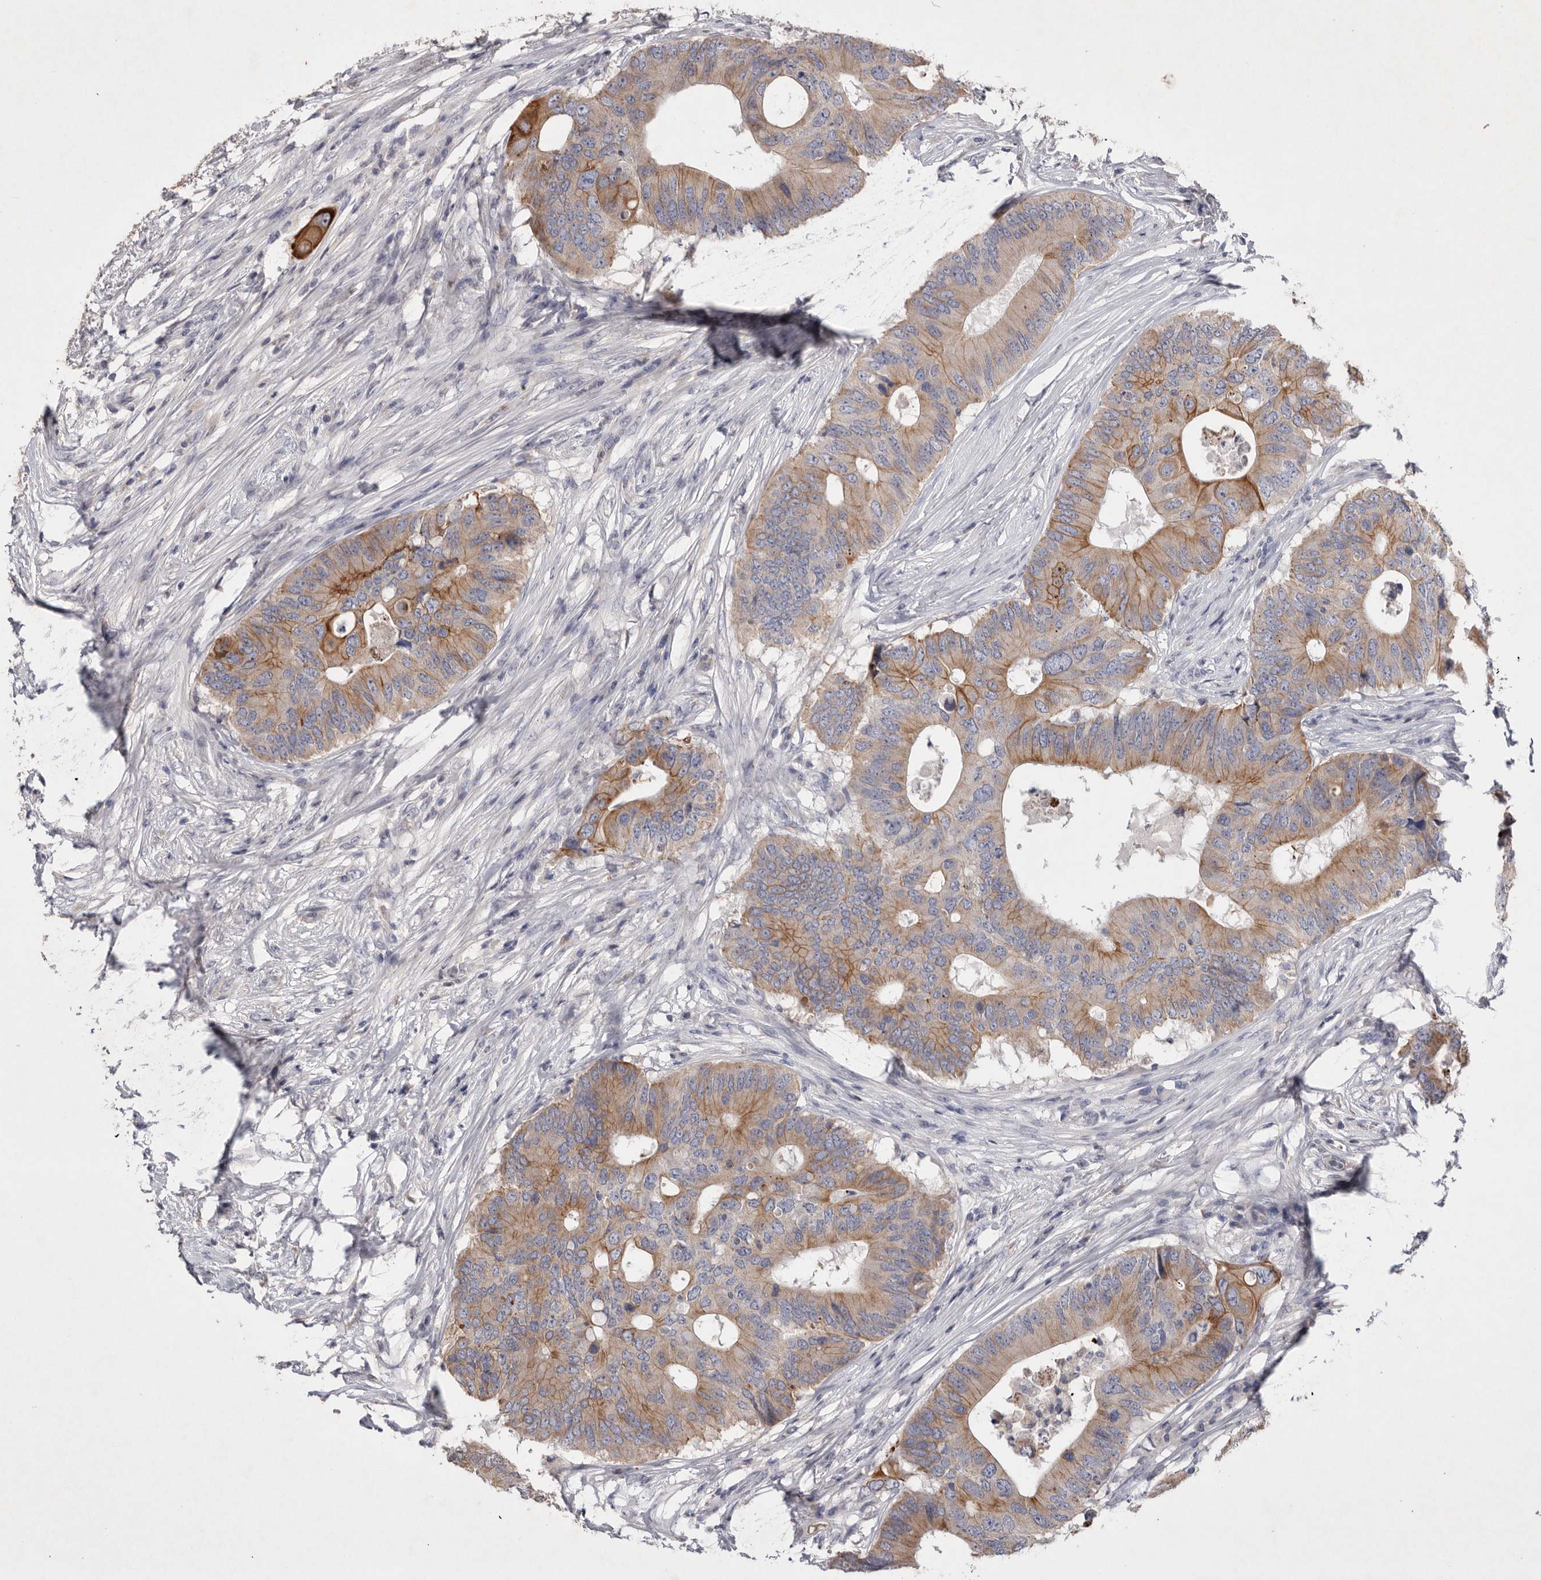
{"staining": {"intensity": "moderate", "quantity": "<25%", "location": "cytoplasmic/membranous"}, "tissue": "colorectal cancer", "cell_type": "Tumor cells", "image_type": "cancer", "snomed": [{"axis": "morphology", "description": "Adenocarcinoma, NOS"}, {"axis": "topography", "description": "Colon"}], "caption": "Immunohistochemical staining of human colorectal adenocarcinoma demonstrates moderate cytoplasmic/membranous protein expression in approximately <25% of tumor cells. (Stains: DAB (3,3'-diaminobenzidine) in brown, nuclei in blue, Microscopy: brightfield microscopy at high magnification).", "gene": "TNFSF14", "patient": {"sex": "male", "age": 71}}